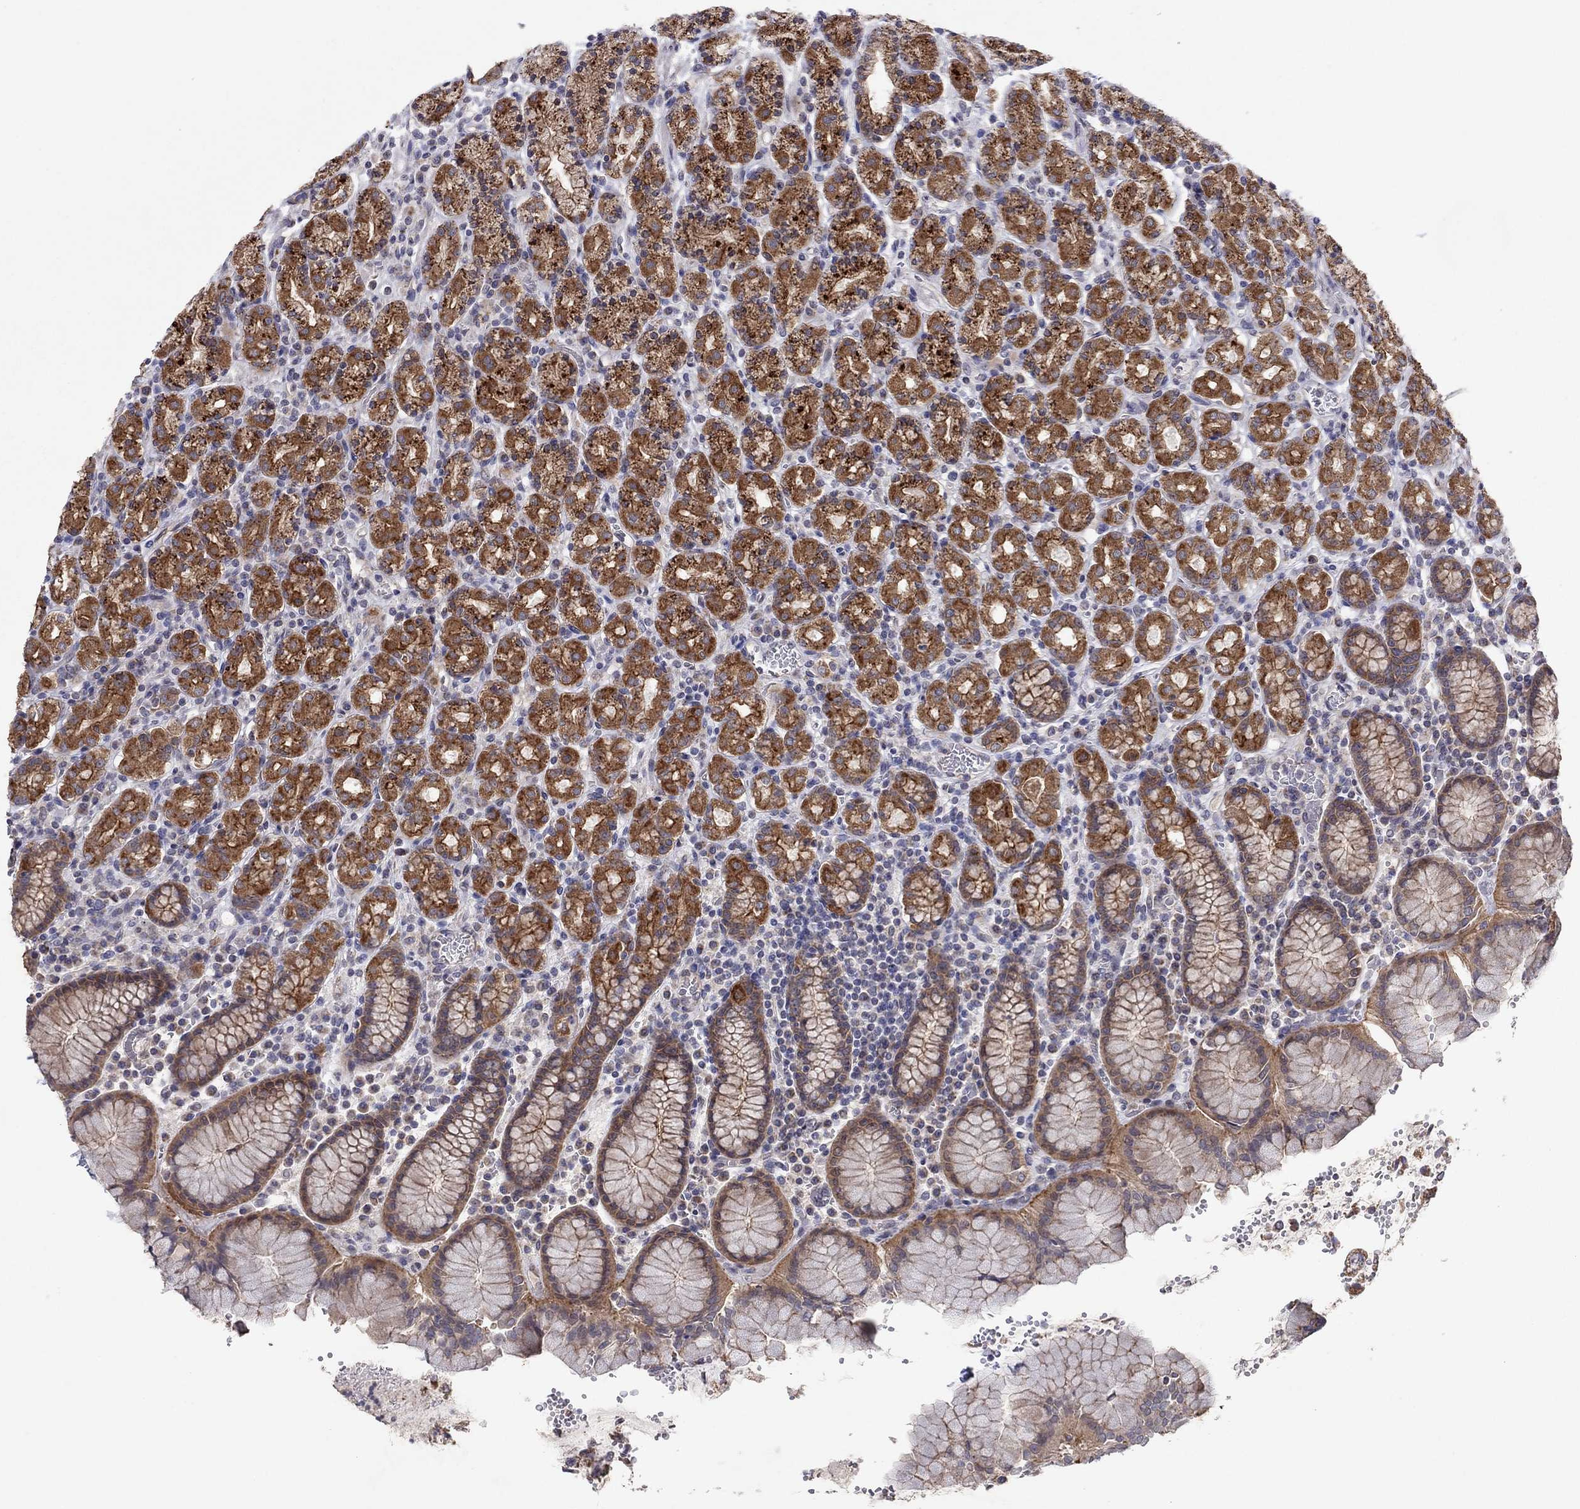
{"staining": {"intensity": "strong", "quantity": ">75%", "location": "cytoplasmic/membranous"}, "tissue": "stomach", "cell_type": "Glandular cells", "image_type": "normal", "snomed": [{"axis": "morphology", "description": "Normal tissue, NOS"}, {"axis": "topography", "description": "Stomach, upper"}, {"axis": "topography", "description": "Stomach"}], "caption": "A brown stain highlights strong cytoplasmic/membranous staining of a protein in glandular cells of normal human stomach.", "gene": "CRACDL", "patient": {"sex": "male", "age": 62}}